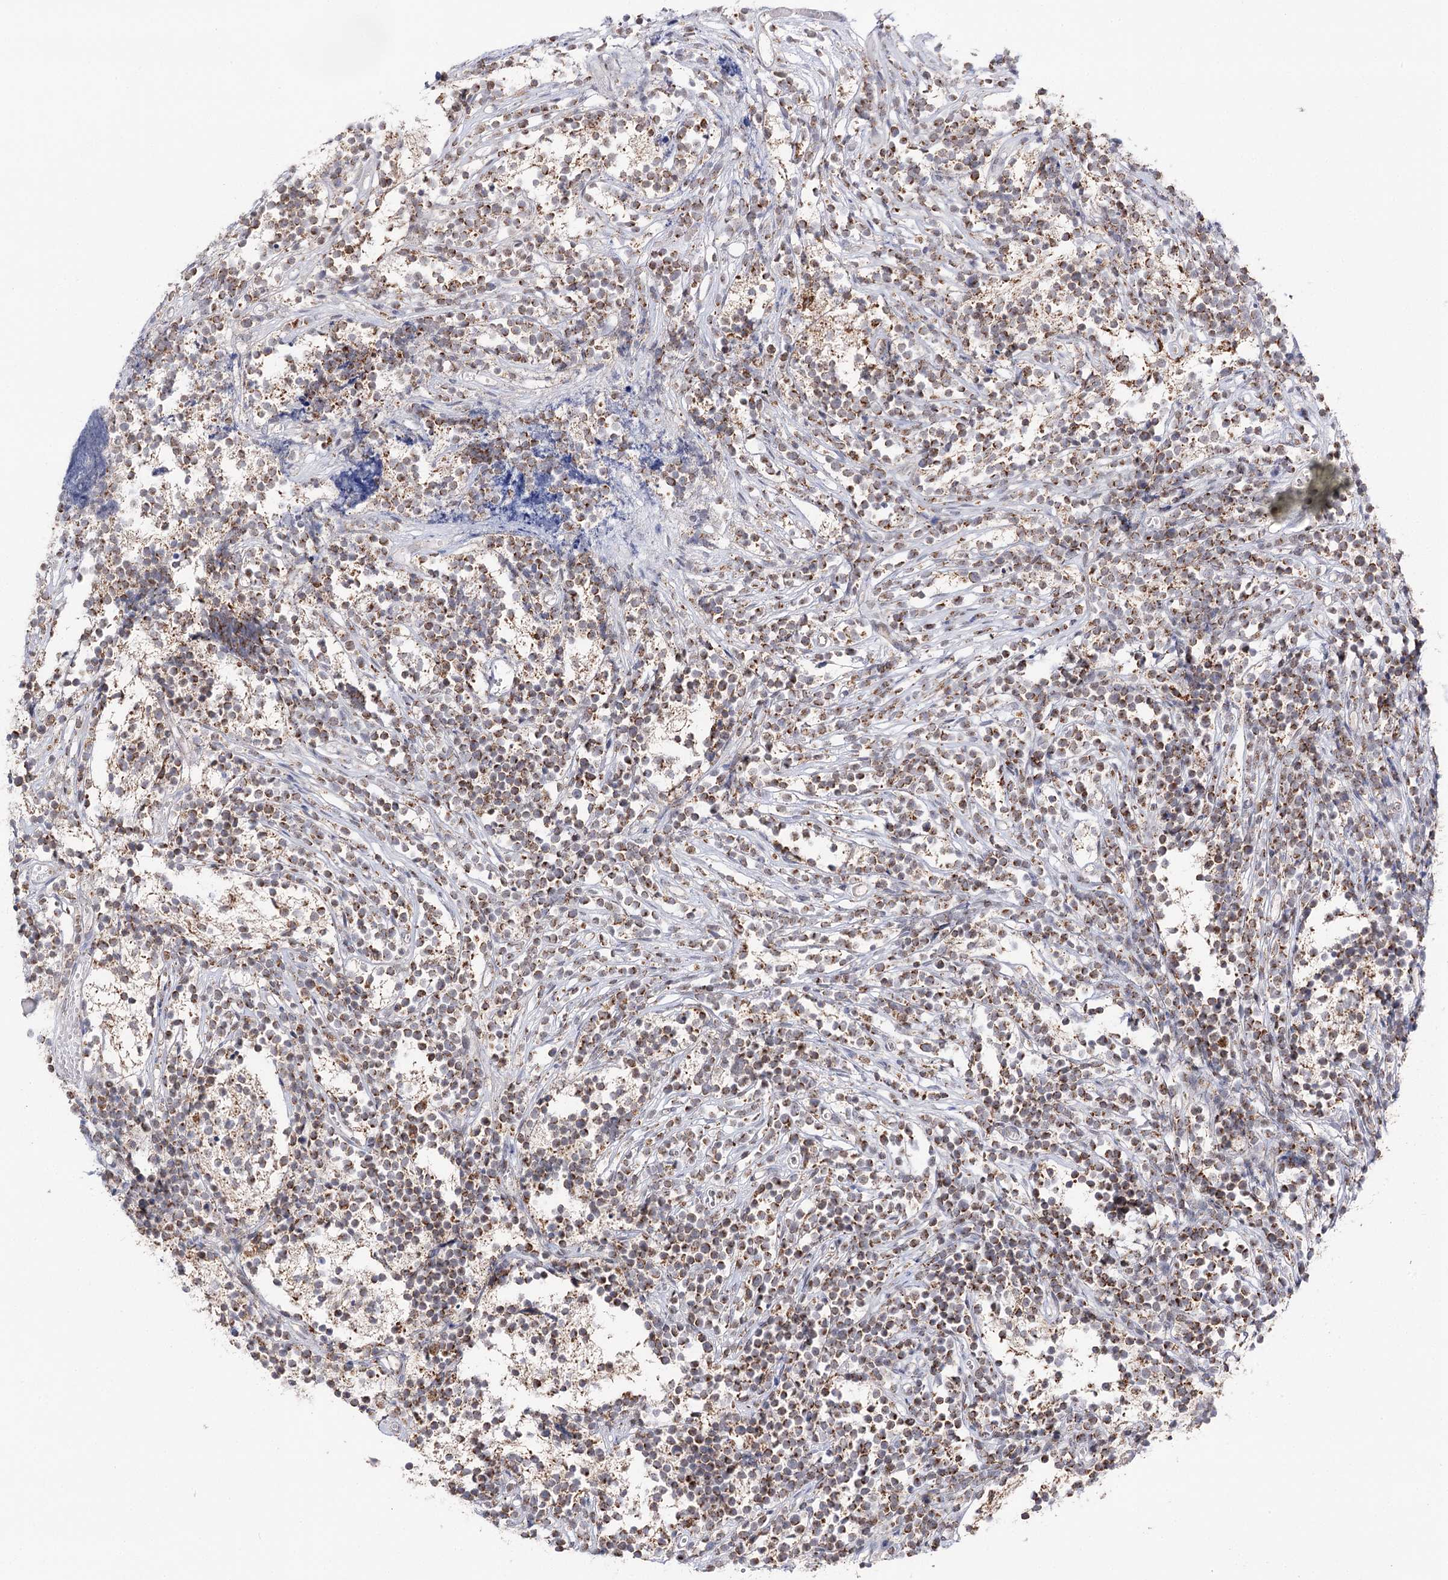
{"staining": {"intensity": "weak", "quantity": "25%-75%", "location": "cytoplasmic/membranous"}, "tissue": "glioma", "cell_type": "Tumor cells", "image_type": "cancer", "snomed": [{"axis": "morphology", "description": "Glioma, malignant, Low grade"}, {"axis": "topography", "description": "Brain"}], "caption": "About 25%-75% of tumor cells in human glioma show weak cytoplasmic/membranous protein expression as visualized by brown immunohistochemical staining.", "gene": "CBR4", "patient": {"sex": "female", "age": 1}}